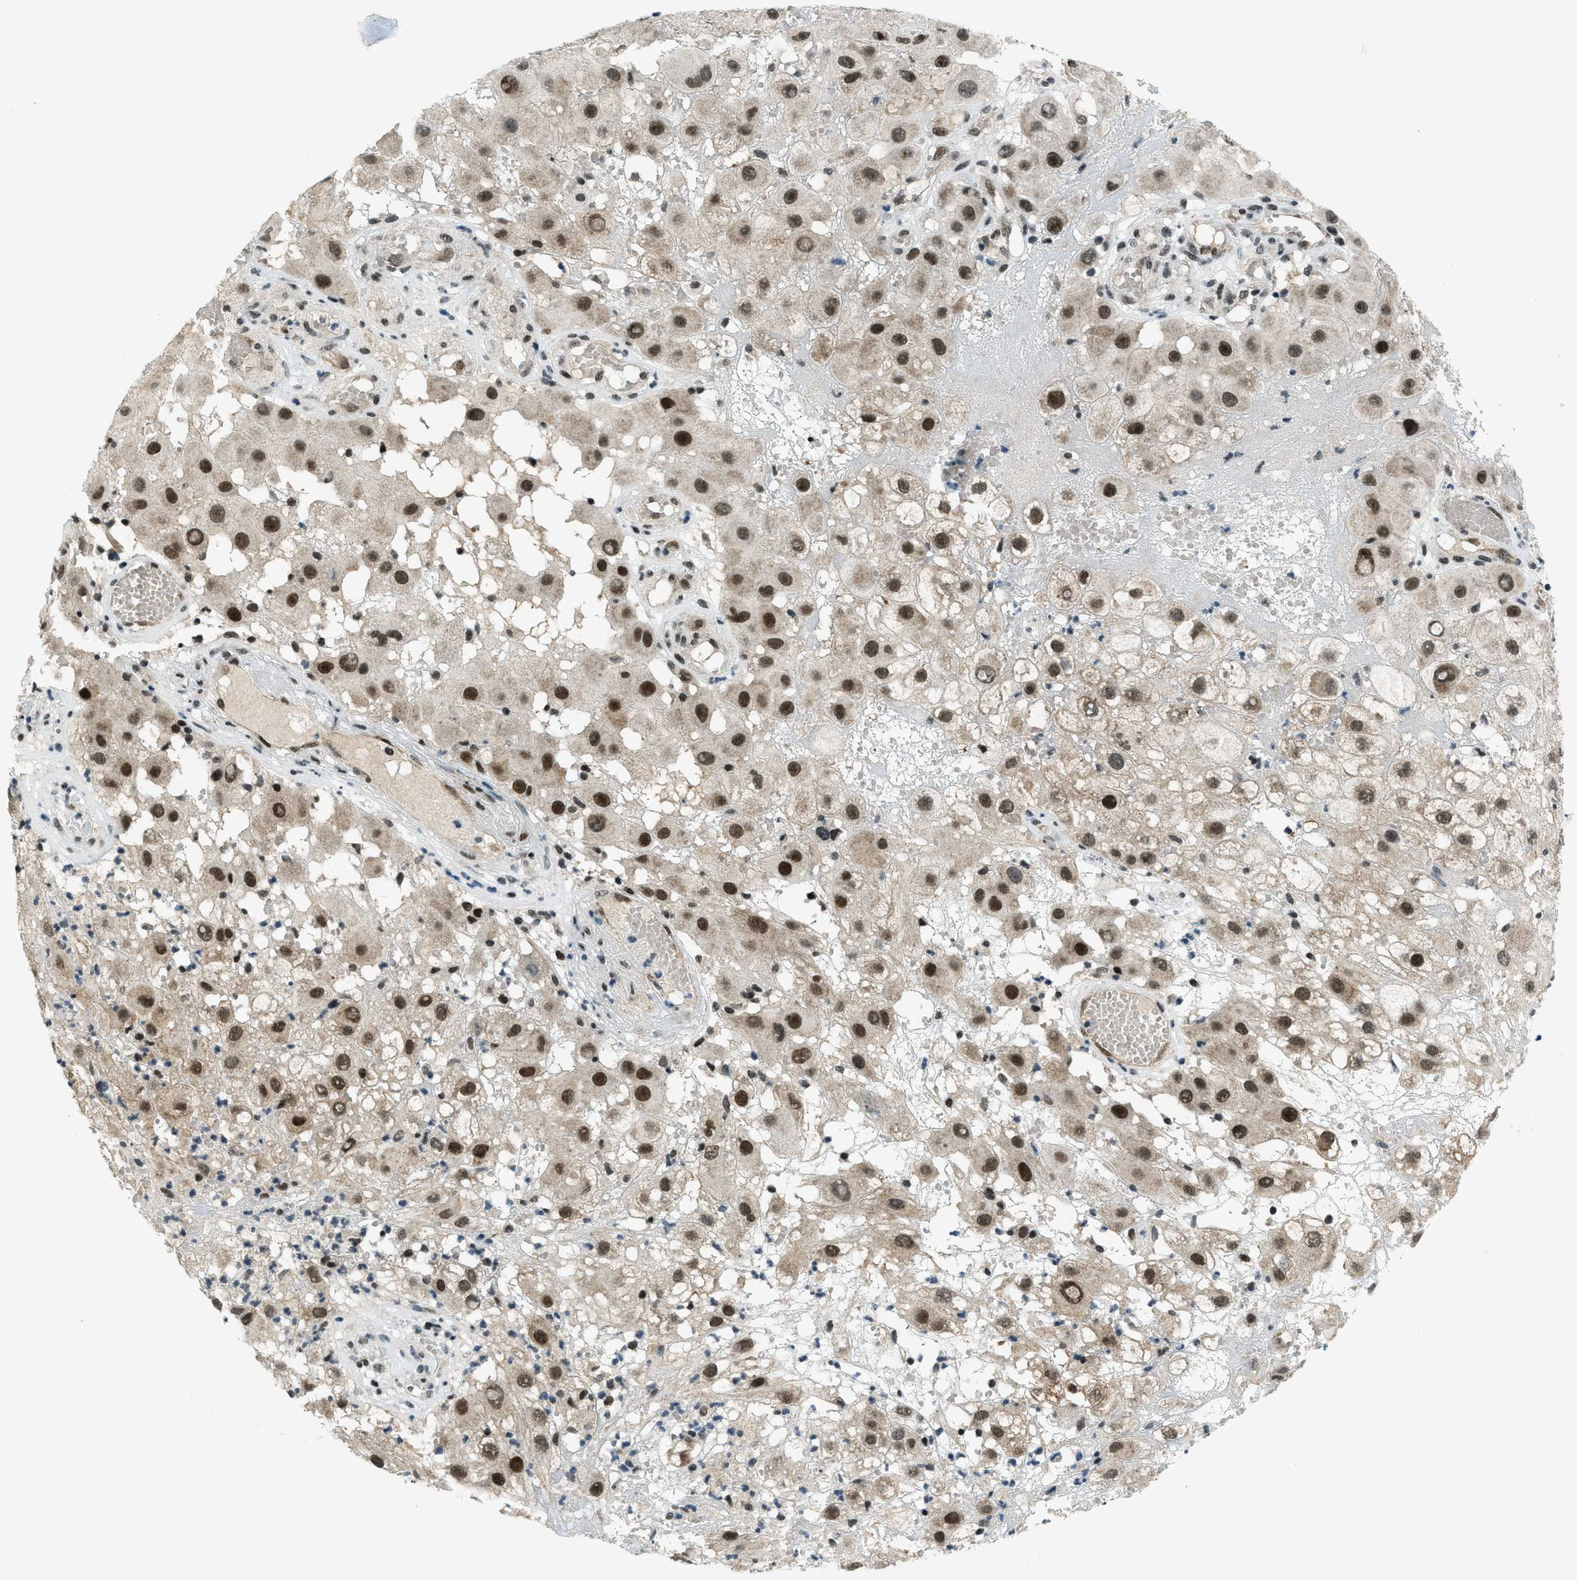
{"staining": {"intensity": "strong", "quantity": ">75%", "location": "nuclear"}, "tissue": "melanoma", "cell_type": "Tumor cells", "image_type": "cancer", "snomed": [{"axis": "morphology", "description": "Malignant melanoma, NOS"}, {"axis": "topography", "description": "Skin"}], "caption": "Protein staining reveals strong nuclear expression in about >75% of tumor cells in melanoma. (Brightfield microscopy of DAB IHC at high magnification).", "gene": "KLF6", "patient": {"sex": "female", "age": 81}}